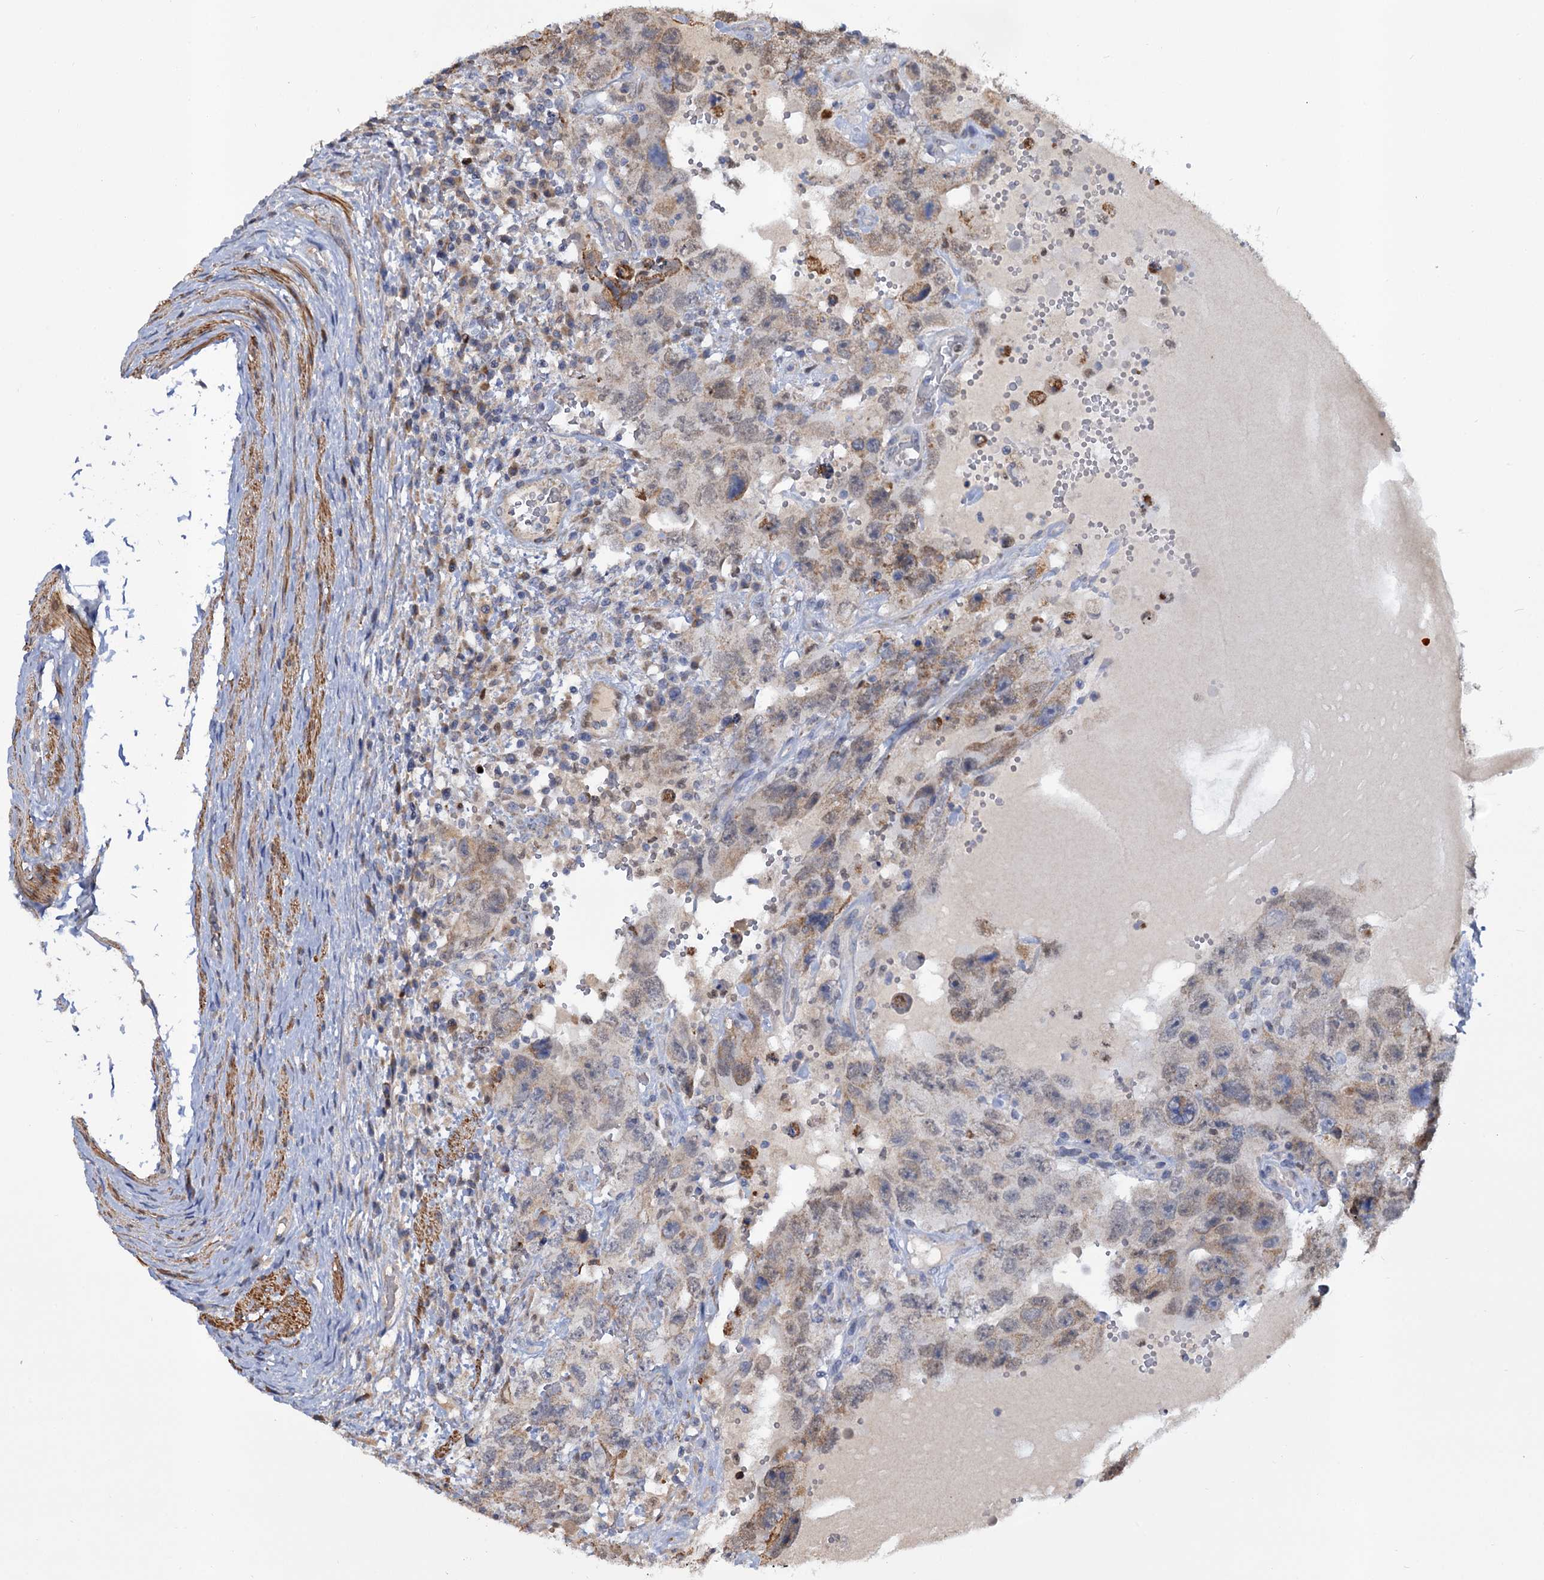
{"staining": {"intensity": "weak", "quantity": "25%-75%", "location": "cytoplasmic/membranous"}, "tissue": "testis cancer", "cell_type": "Tumor cells", "image_type": "cancer", "snomed": [{"axis": "morphology", "description": "Carcinoma, Embryonal, NOS"}, {"axis": "topography", "description": "Testis"}], "caption": "IHC of human testis embryonal carcinoma reveals low levels of weak cytoplasmic/membranous staining in about 25%-75% of tumor cells.", "gene": "ALKBH7", "patient": {"sex": "male", "age": 26}}